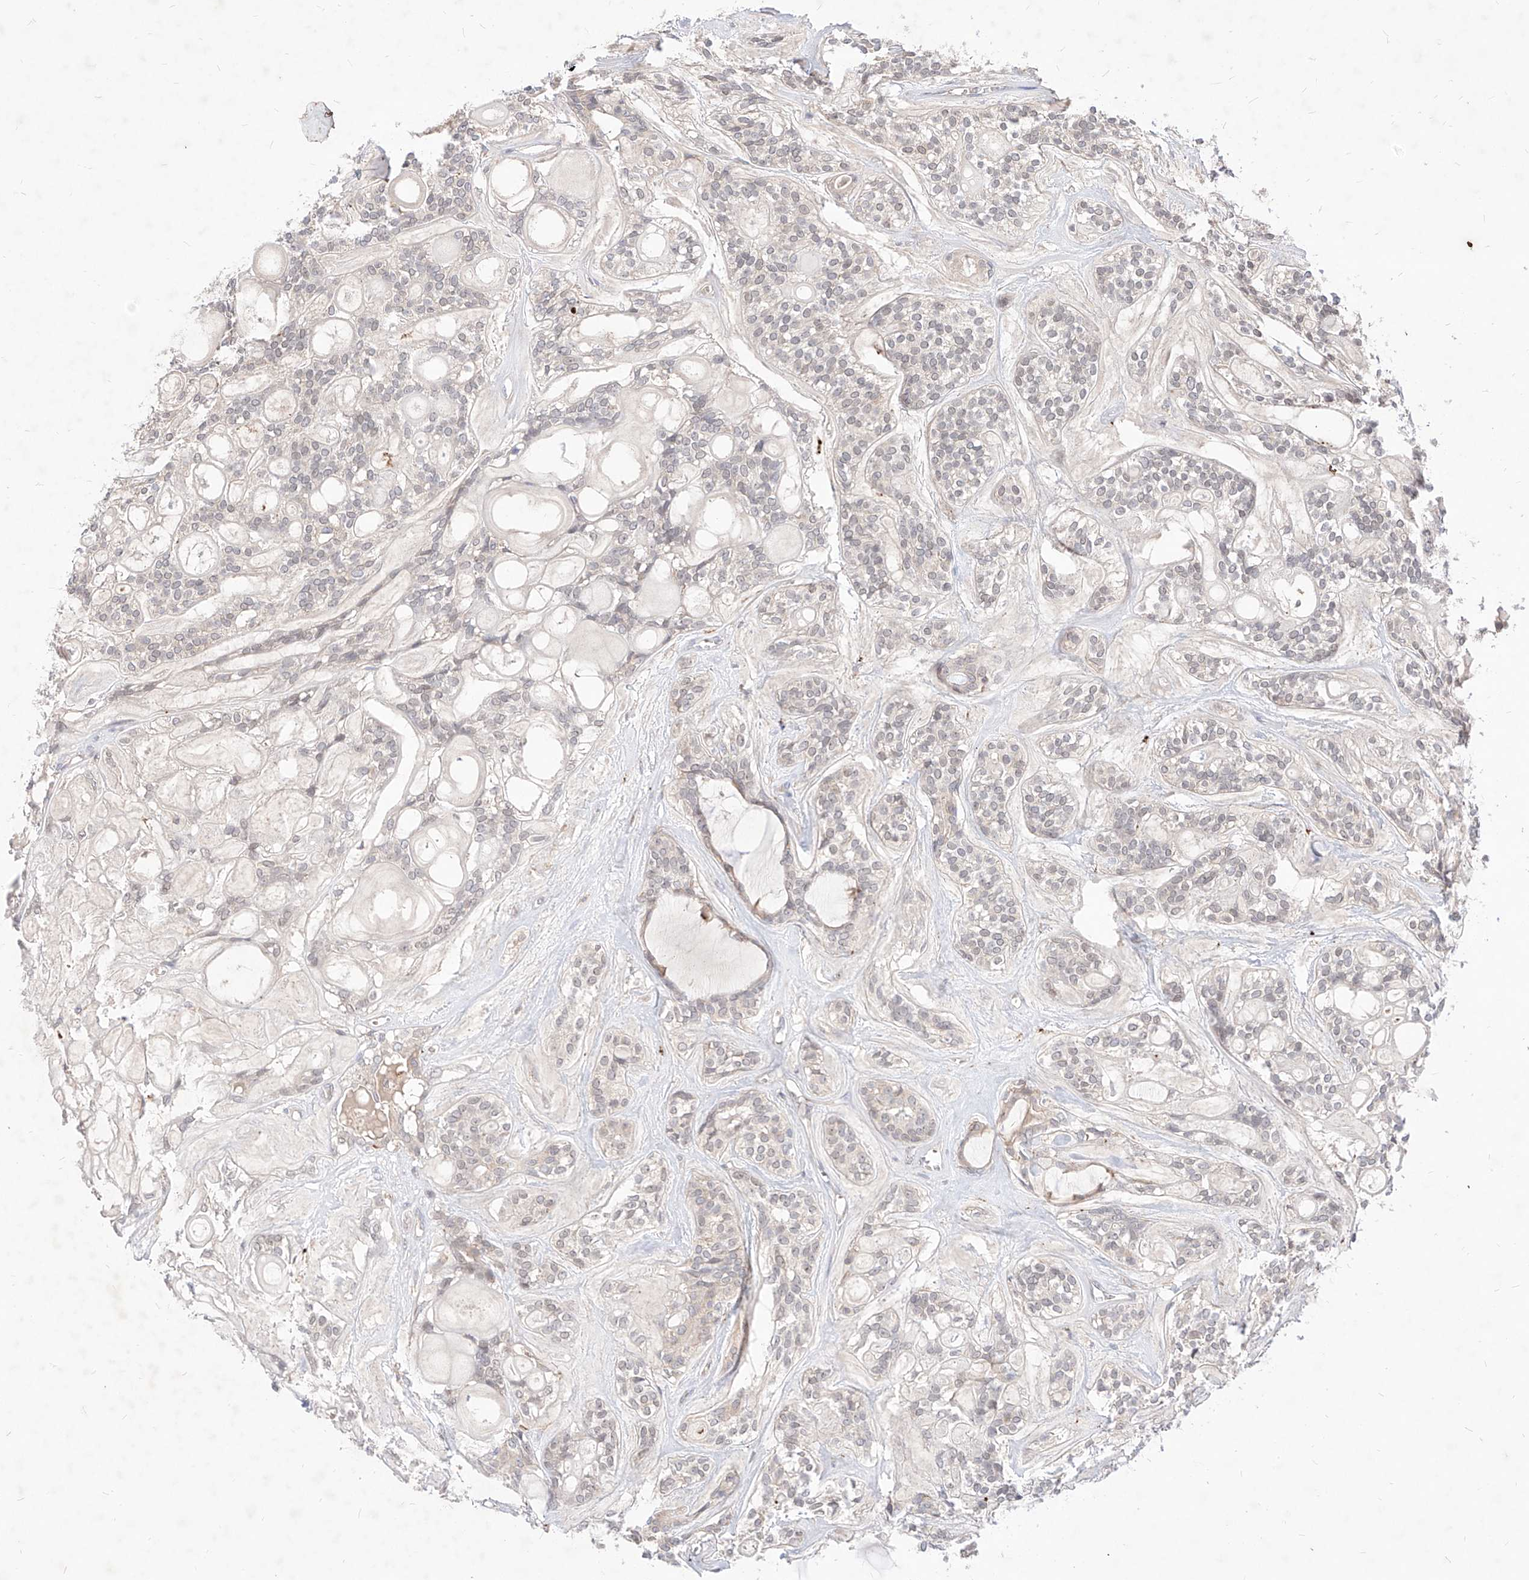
{"staining": {"intensity": "negative", "quantity": "none", "location": "none"}, "tissue": "head and neck cancer", "cell_type": "Tumor cells", "image_type": "cancer", "snomed": [{"axis": "morphology", "description": "Adenocarcinoma, NOS"}, {"axis": "topography", "description": "Head-Neck"}], "caption": "Immunohistochemical staining of human head and neck adenocarcinoma demonstrates no significant staining in tumor cells.", "gene": "TSNAX", "patient": {"sex": "male", "age": 66}}